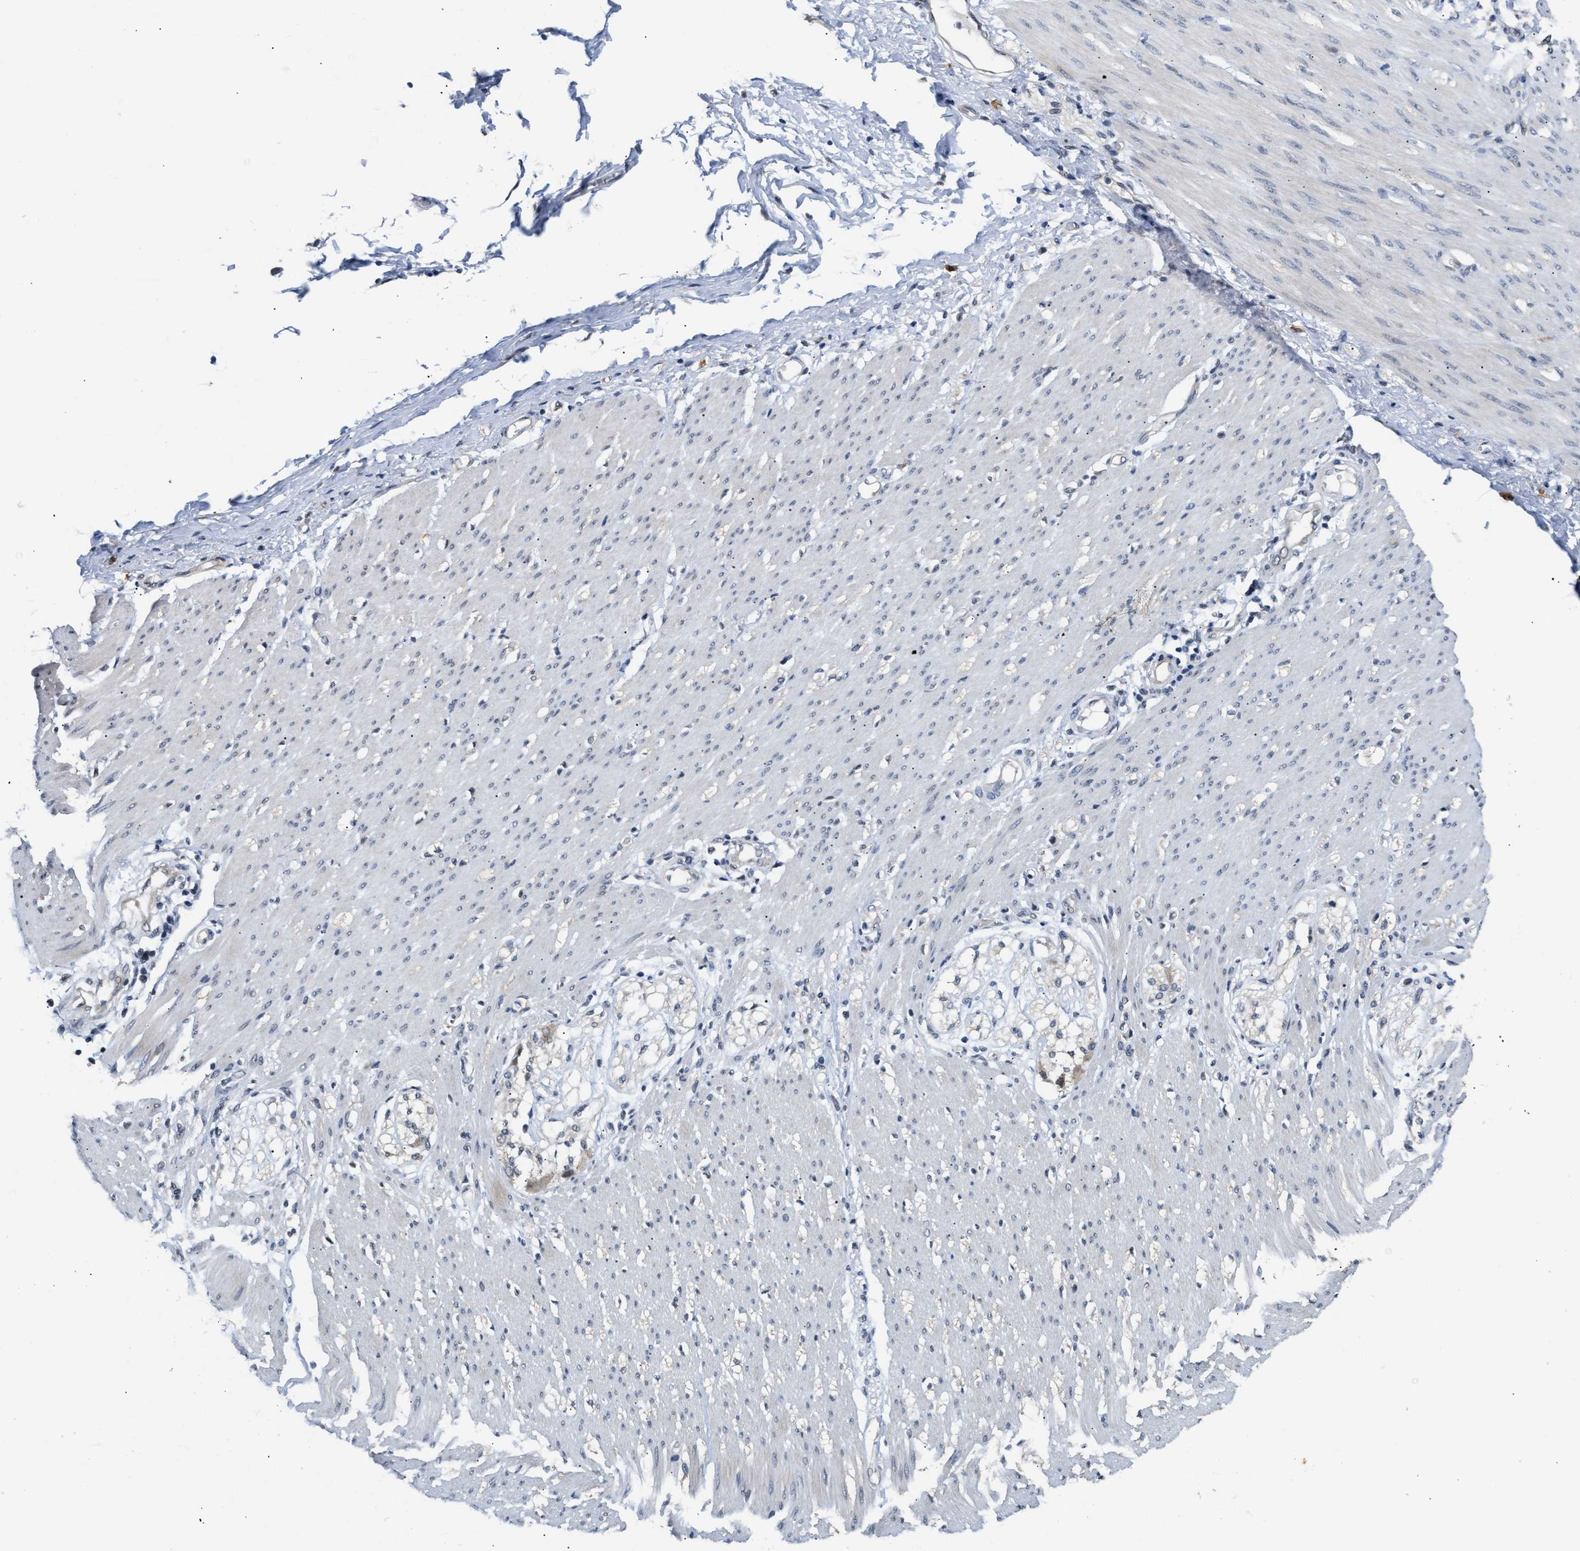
{"staining": {"intensity": "negative", "quantity": "none", "location": "none"}, "tissue": "adipose tissue", "cell_type": "Adipocytes", "image_type": "normal", "snomed": [{"axis": "morphology", "description": "Normal tissue, NOS"}, {"axis": "morphology", "description": "Adenocarcinoma, NOS"}, {"axis": "topography", "description": "Colon"}, {"axis": "topography", "description": "Peripheral nerve tissue"}], "caption": "A high-resolution histopathology image shows immunohistochemistry (IHC) staining of benign adipose tissue, which exhibits no significant expression in adipocytes. The staining is performed using DAB (3,3'-diaminobenzidine) brown chromogen with nuclei counter-stained in using hematoxylin.", "gene": "TXNRD3", "patient": {"sex": "male", "age": 14}}